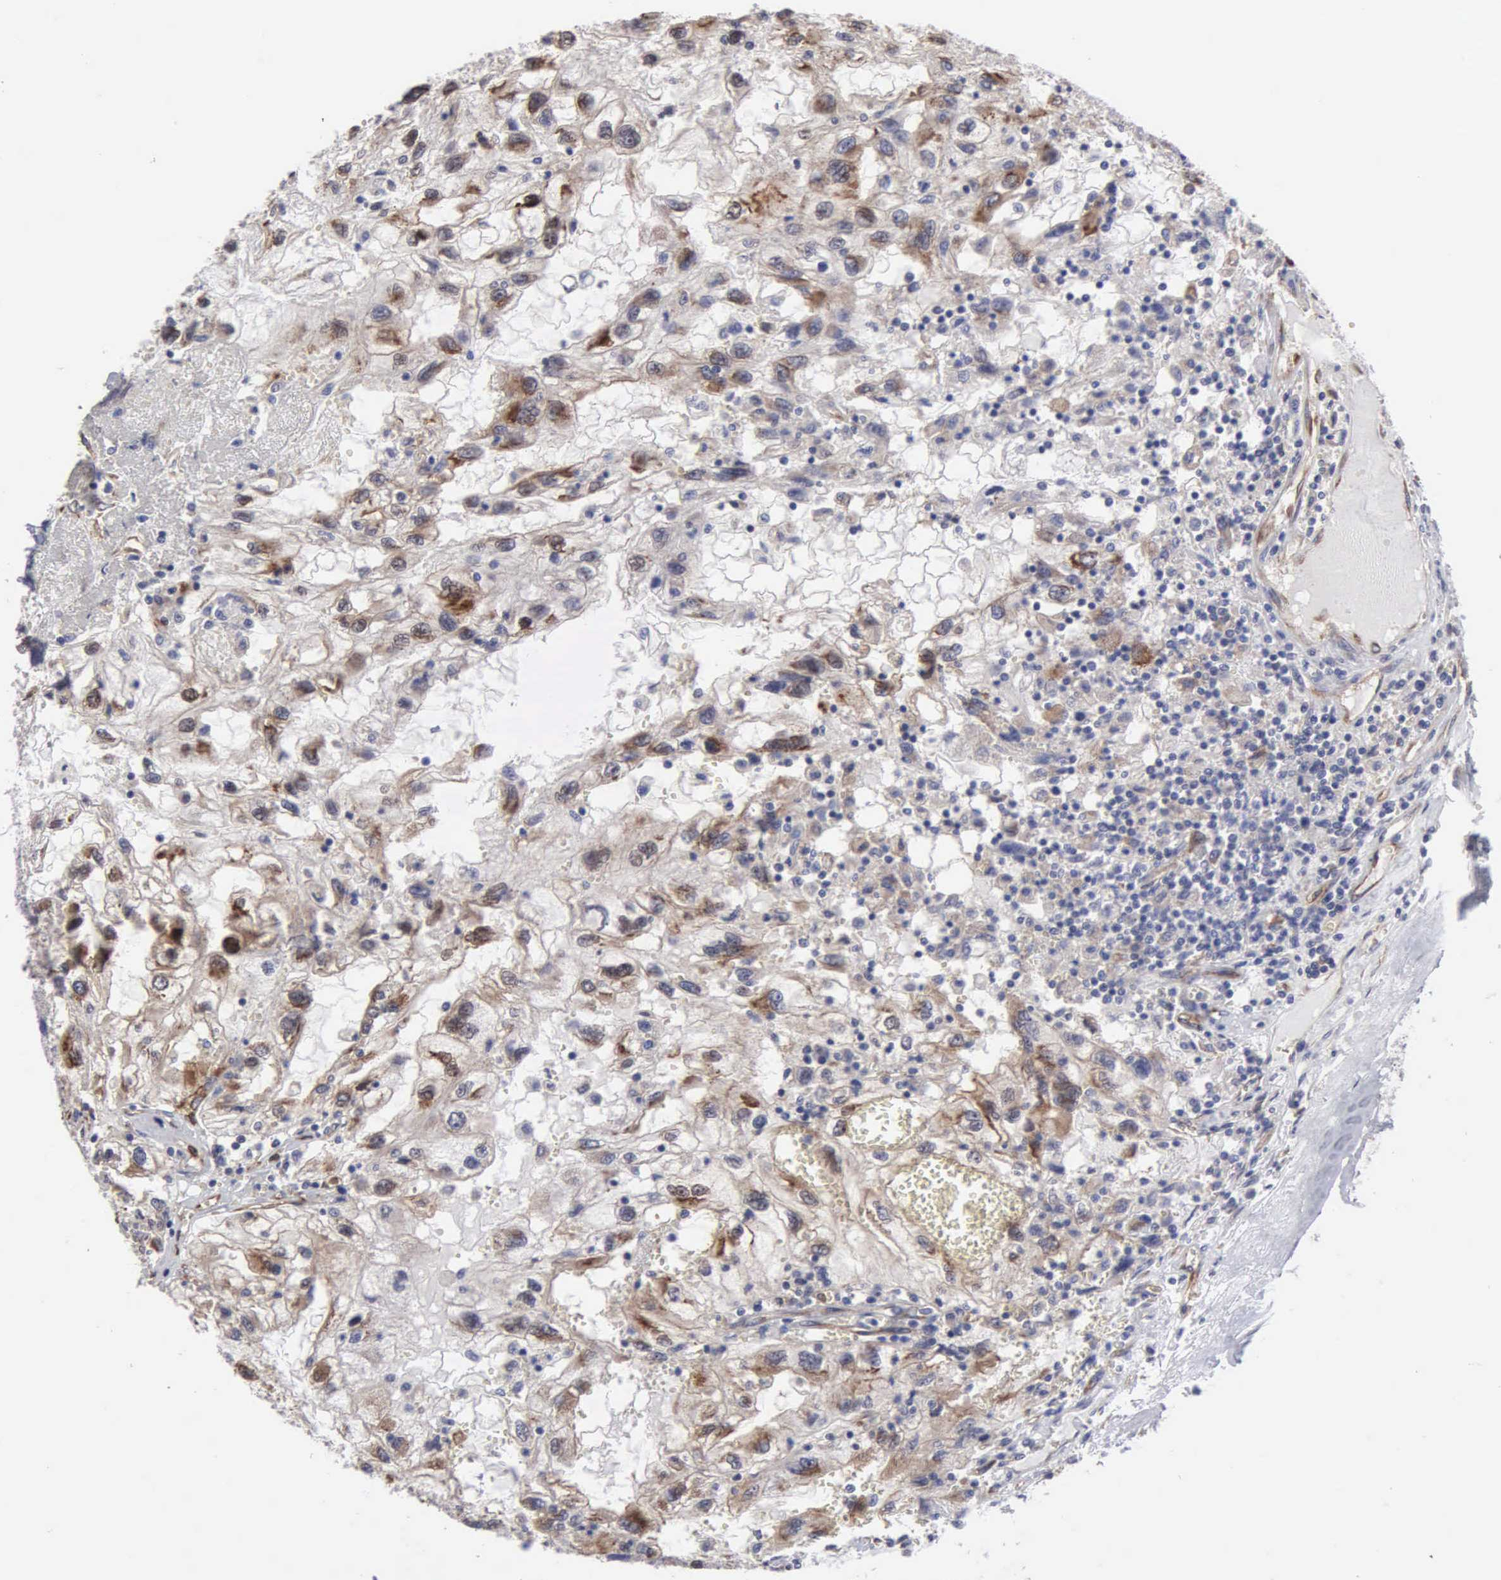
{"staining": {"intensity": "weak", "quantity": "25%-75%", "location": "cytoplasmic/membranous"}, "tissue": "renal cancer", "cell_type": "Tumor cells", "image_type": "cancer", "snomed": [{"axis": "morphology", "description": "Normal tissue, NOS"}, {"axis": "morphology", "description": "Adenocarcinoma, NOS"}, {"axis": "topography", "description": "Kidney"}], "caption": "Renal adenocarcinoma stained with DAB immunohistochemistry exhibits low levels of weak cytoplasmic/membranous positivity in about 25%-75% of tumor cells.", "gene": "RDX", "patient": {"sex": "male", "age": 71}}